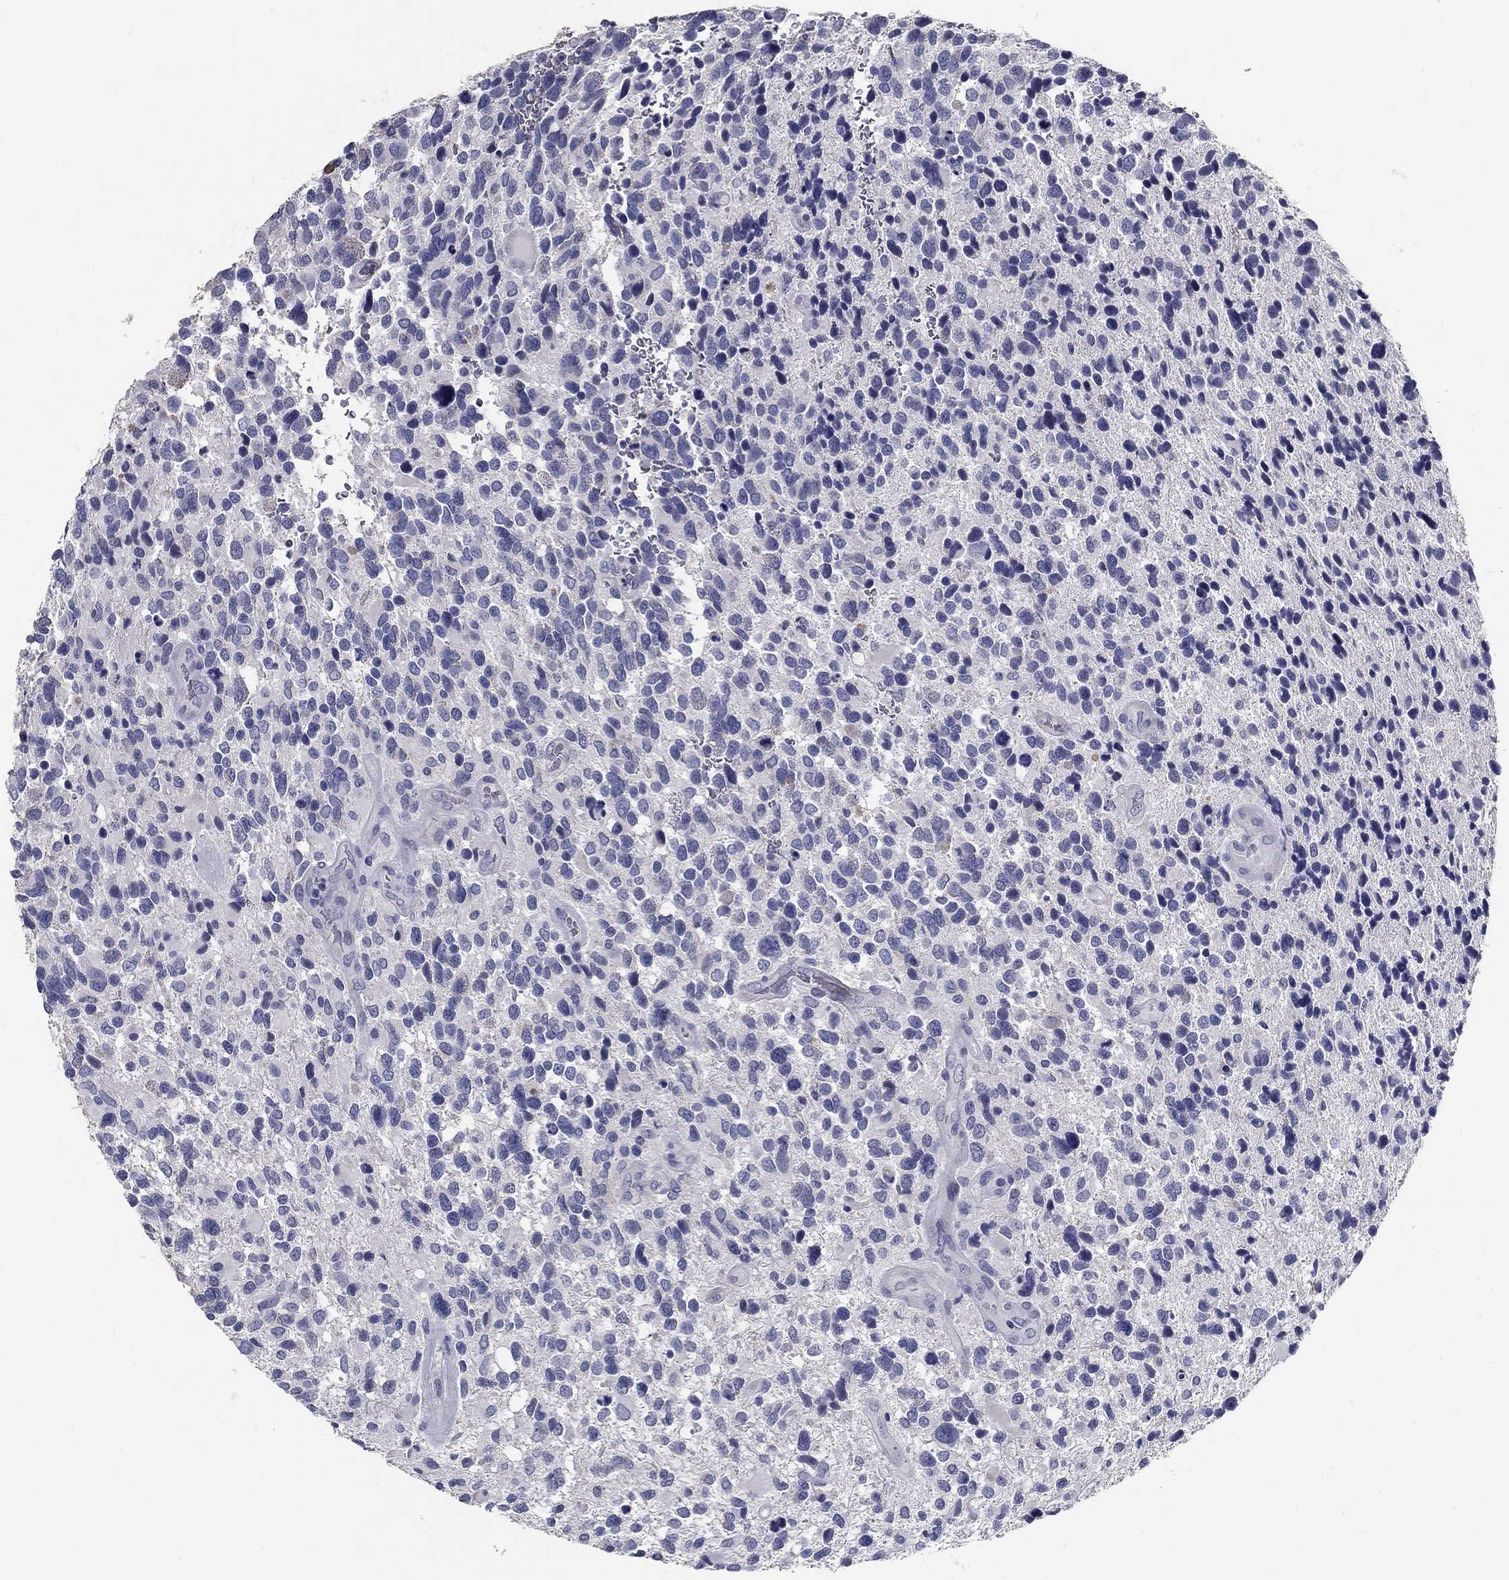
{"staining": {"intensity": "negative", "quantity": "none", "location": "none"}, "tissue": "glioma", "cell_type": "Tumor cells", "image_type": "cancer", "snomed": [{"axis": "morphology", "description": "Glioma, malignant, Low grade"}, {"axis": "topography", "description": "Brain"}], "caption": "Image shows no protein positivity in tumor cells of glioma tissue.", "gene": "POMC", "patient": {"sex": "female", "age": 32}}